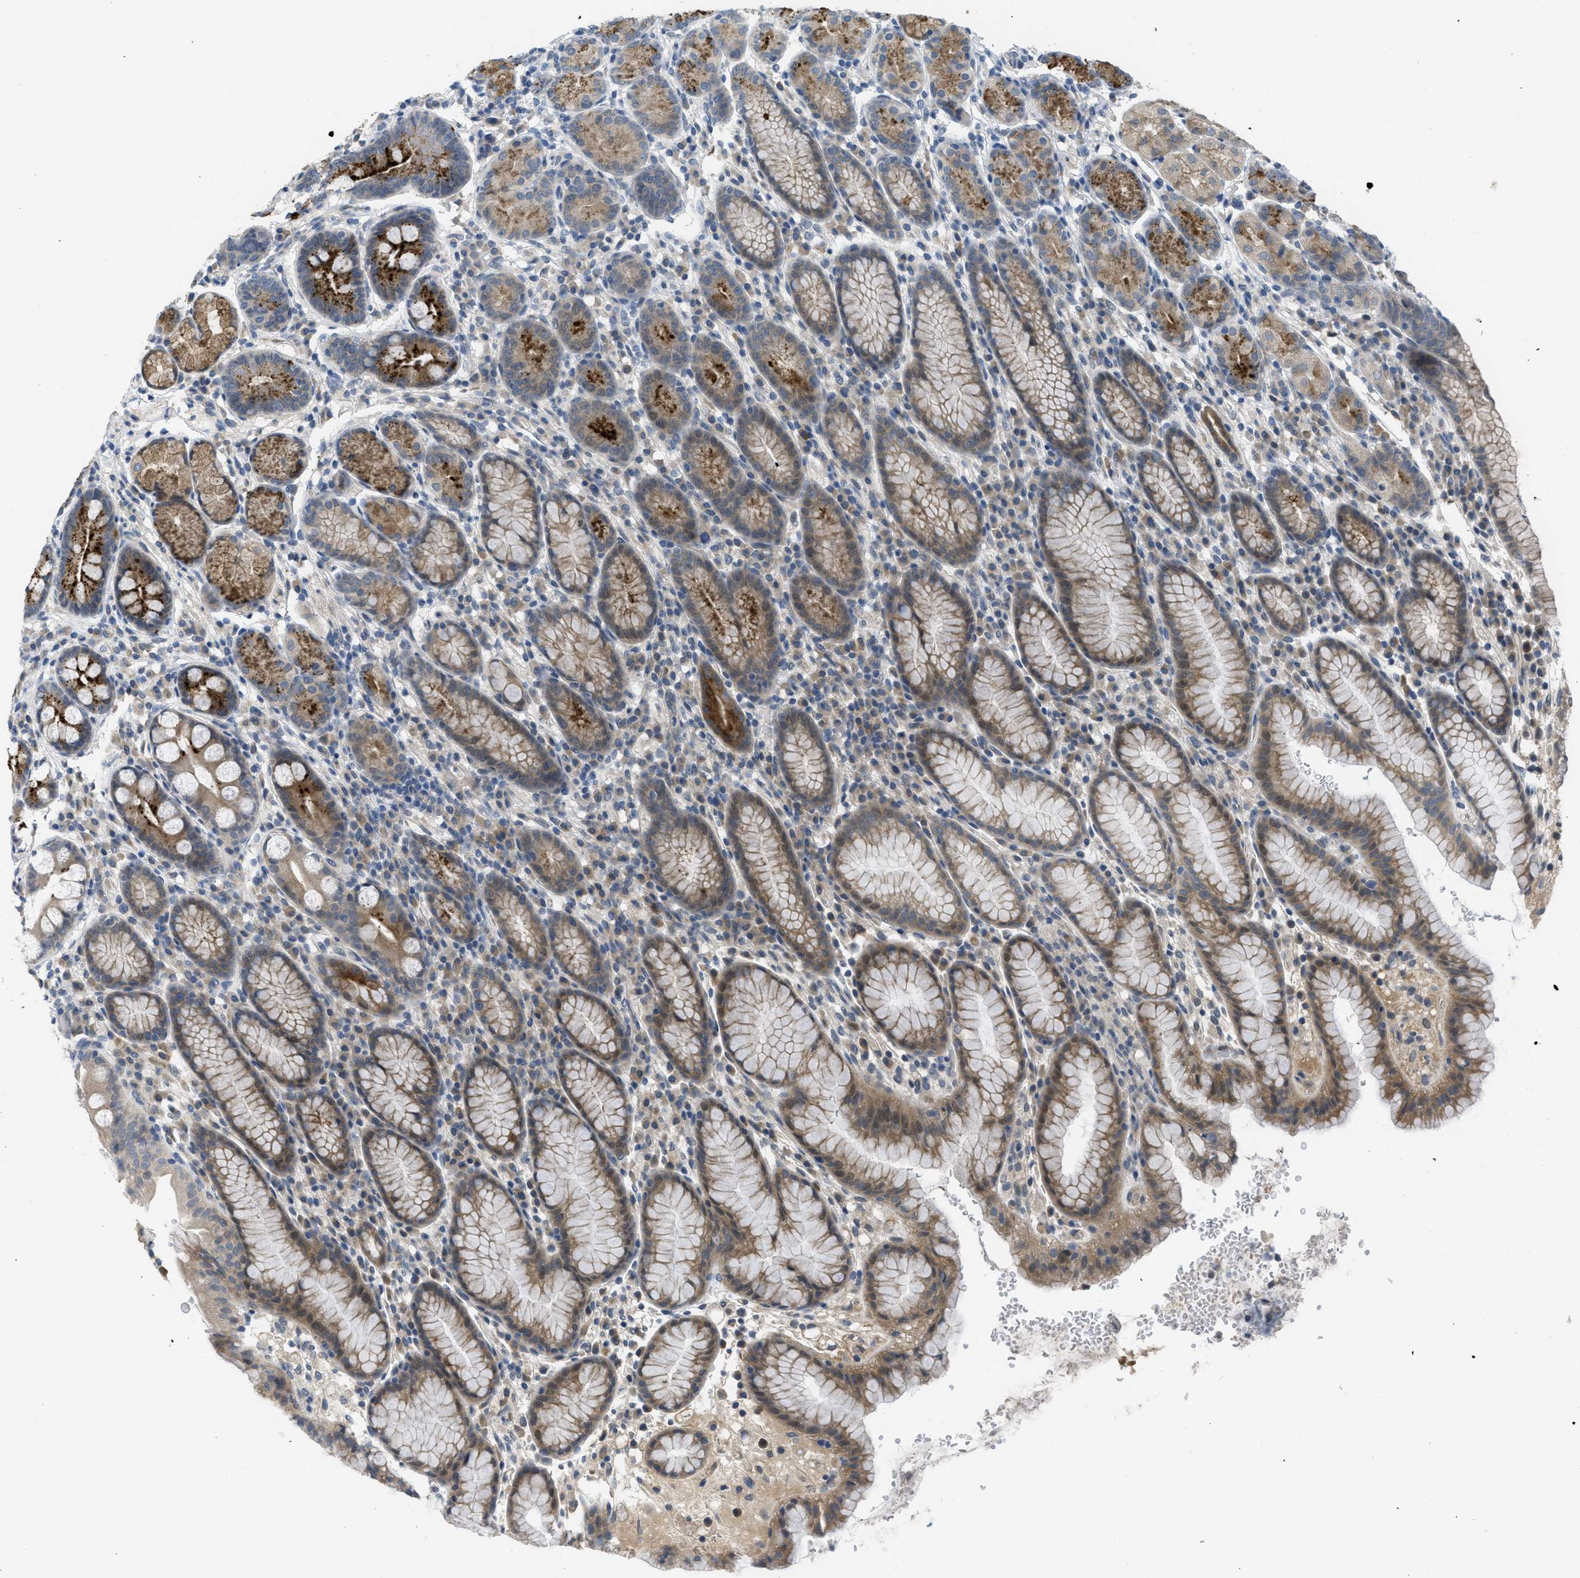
{"staining": {"intensity": "moderate", "quantity": "25%-75%", "location": "cytoplasmic/membranous"}, "tissue": "stomach", "cell_type": "Glandular cells", "image_type": "normal", "snomed": [{"axis": "morphology", "description": "Normal tissue, NOS"}, {"axis": "topography", "description": "Stomach, lower"}], "caption": "A medium amount of moderate cytoplasmic/membranous expression is present in about 25%-75% of glandular cells in benign stomach.", "gene": "TNFAIP1", "patient": {"sex": "male", "age": 52}}